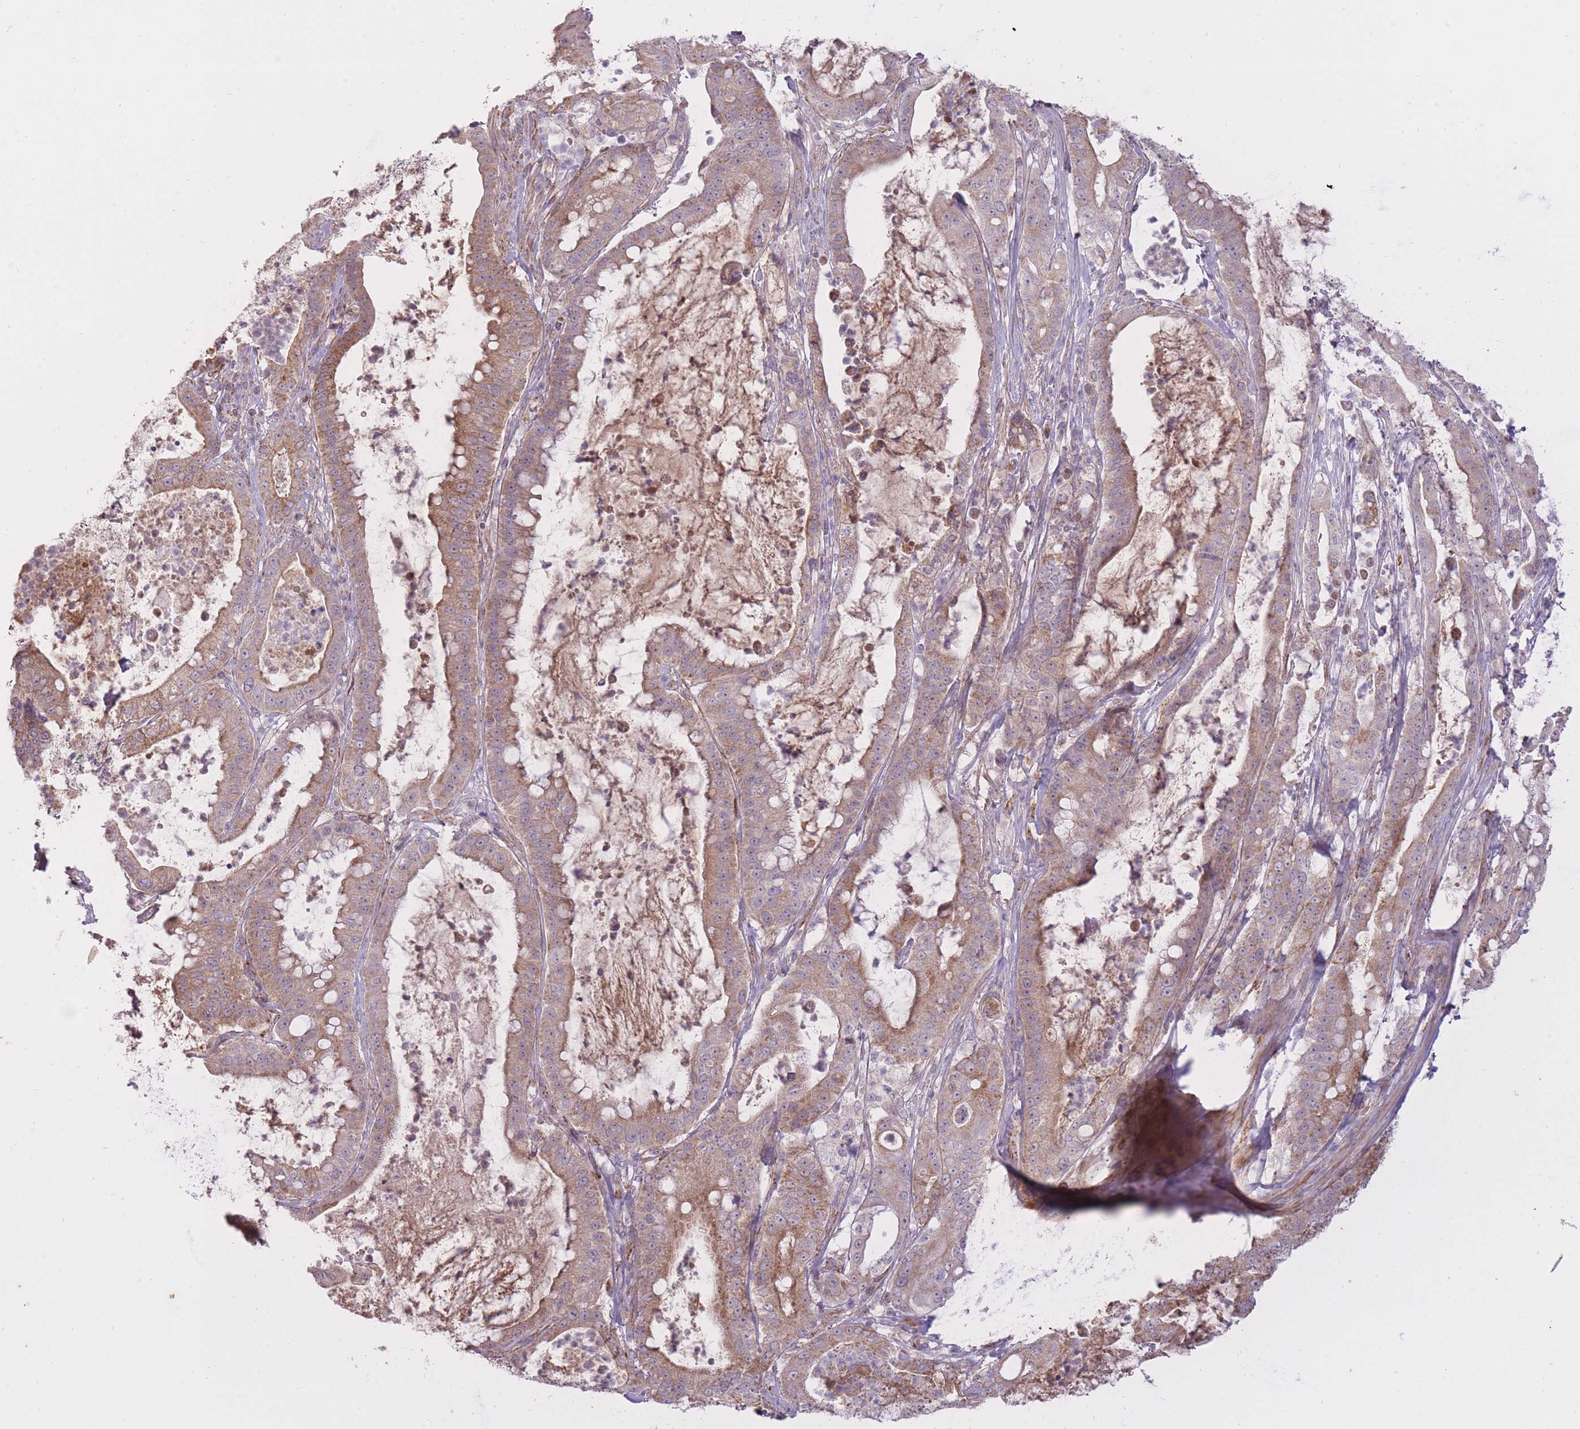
{"staining": {"intensity": "moderate", "quantity": "25%-75%", "location": "cytoplasmic/membranous"}, "tissue": "pancreatic cancer", "cell_type": "Tumor cells", "image_type": "cancer", "snomed": [{"axis": "morphology", "description": "Adenocarcinoma, NOS"}, {"axis": "topography", "description": "Pancreas"}], "caption": "Pancreatic cancer (adenocarcinoma) tissue displays moderate cytoplasmic/membranous expression in about 25%-75% of tumor cells, visualized by immunohistochemistry. The staining was performed using DAB (3,3'-diaminobenzidine), with brown indicating positive protein expression. Nuclei are stained blue with hematoxylin.", "gene": "LIN7C", "patient": {"sex": "male", "age": 71}}